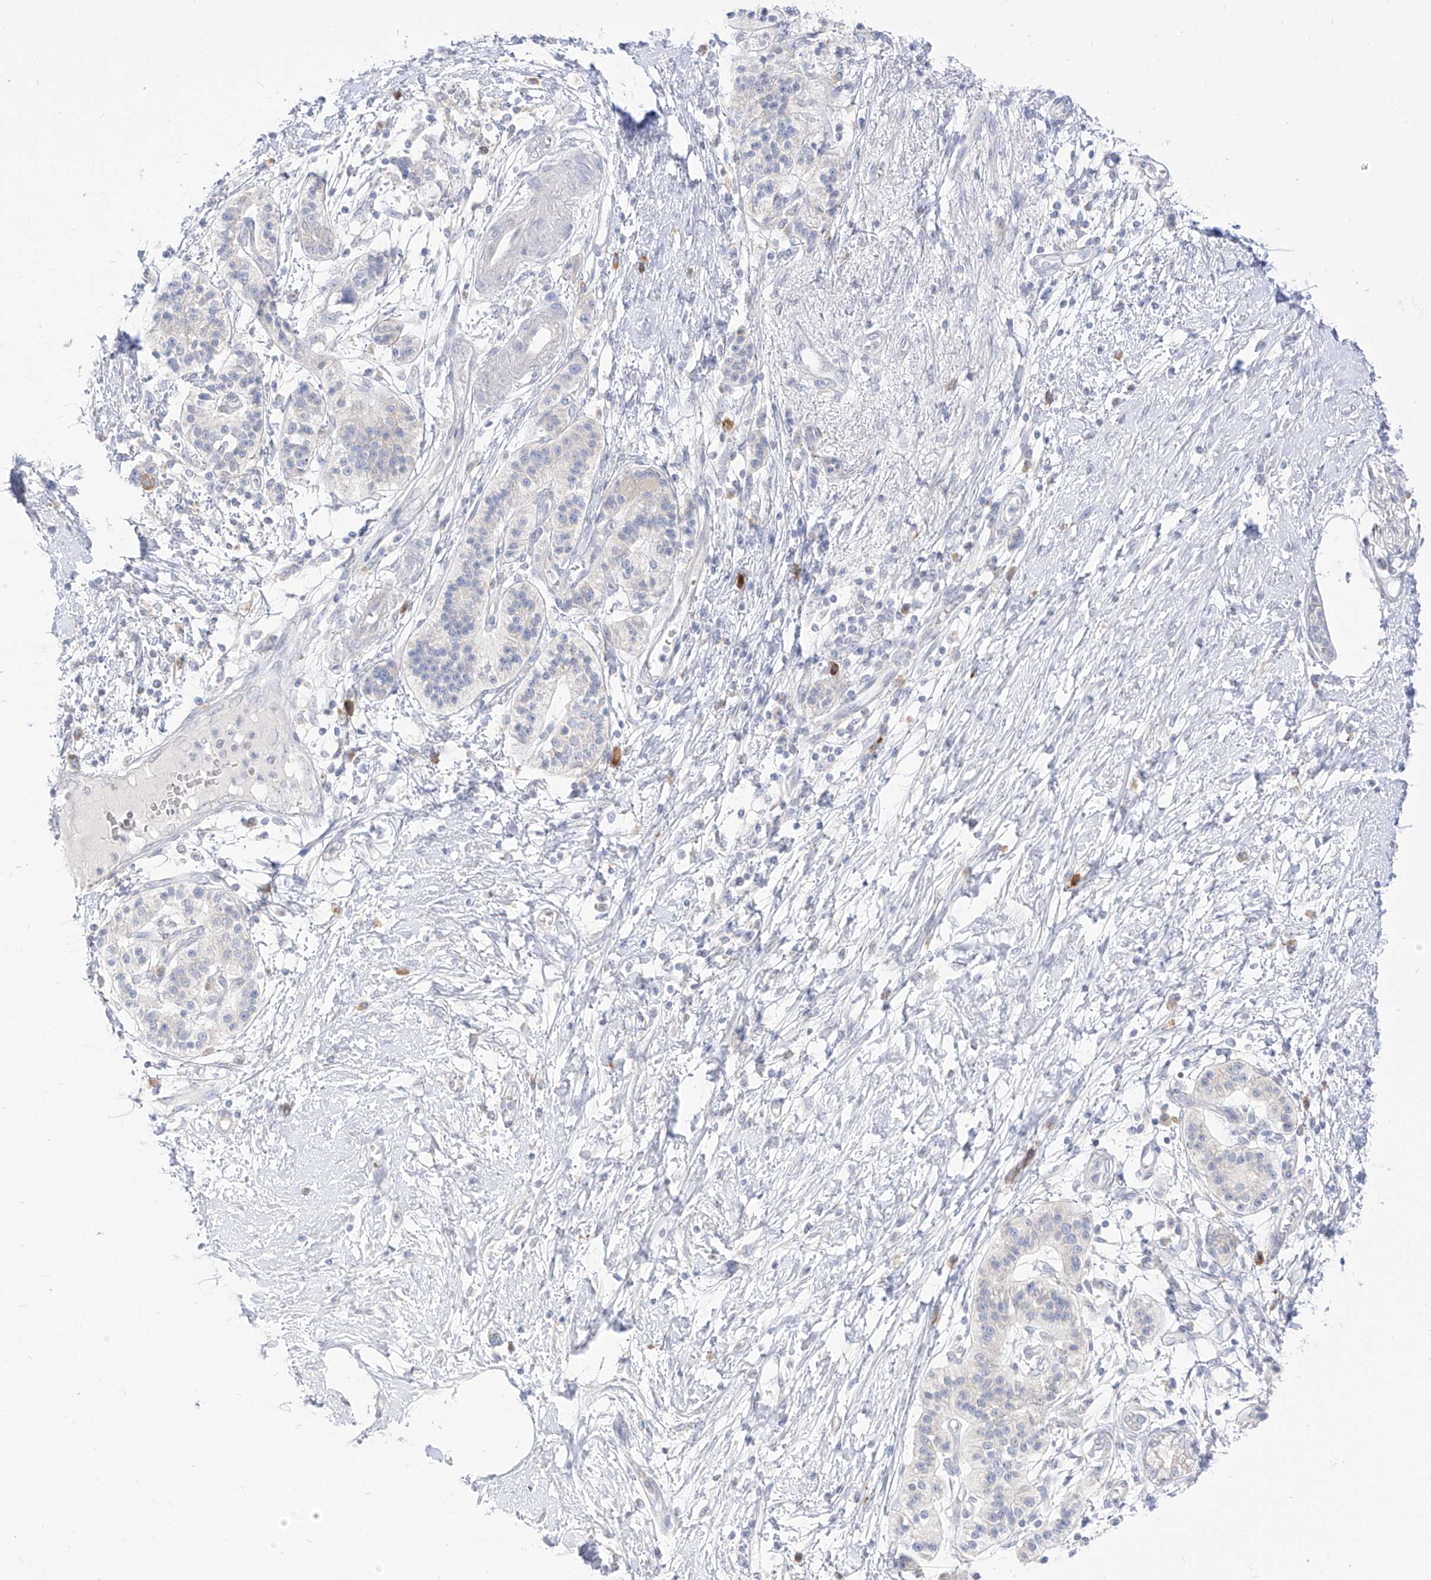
{"staining": {"intensity": "negative", "quantity": "none", "location": "none"}, "tissue": "pancreatic cancer", "cell_type": "Tumor cells", "image_type": "cancer", "snomed": [{"axis": "morphology", "description": "Adenocarcinoma, NOS"}, {"axis": "topography", "description": "Pancreas"}], "caption": "An immunohistochemistry histopathology image of pancreatic cancer (adenocarcinoma) is shown. There is no staining in tumor cells of pancreatic cancer (adenocarcinoma).", "gene": "SYTL3", "patient": {"sex": "male", "age": 50}}